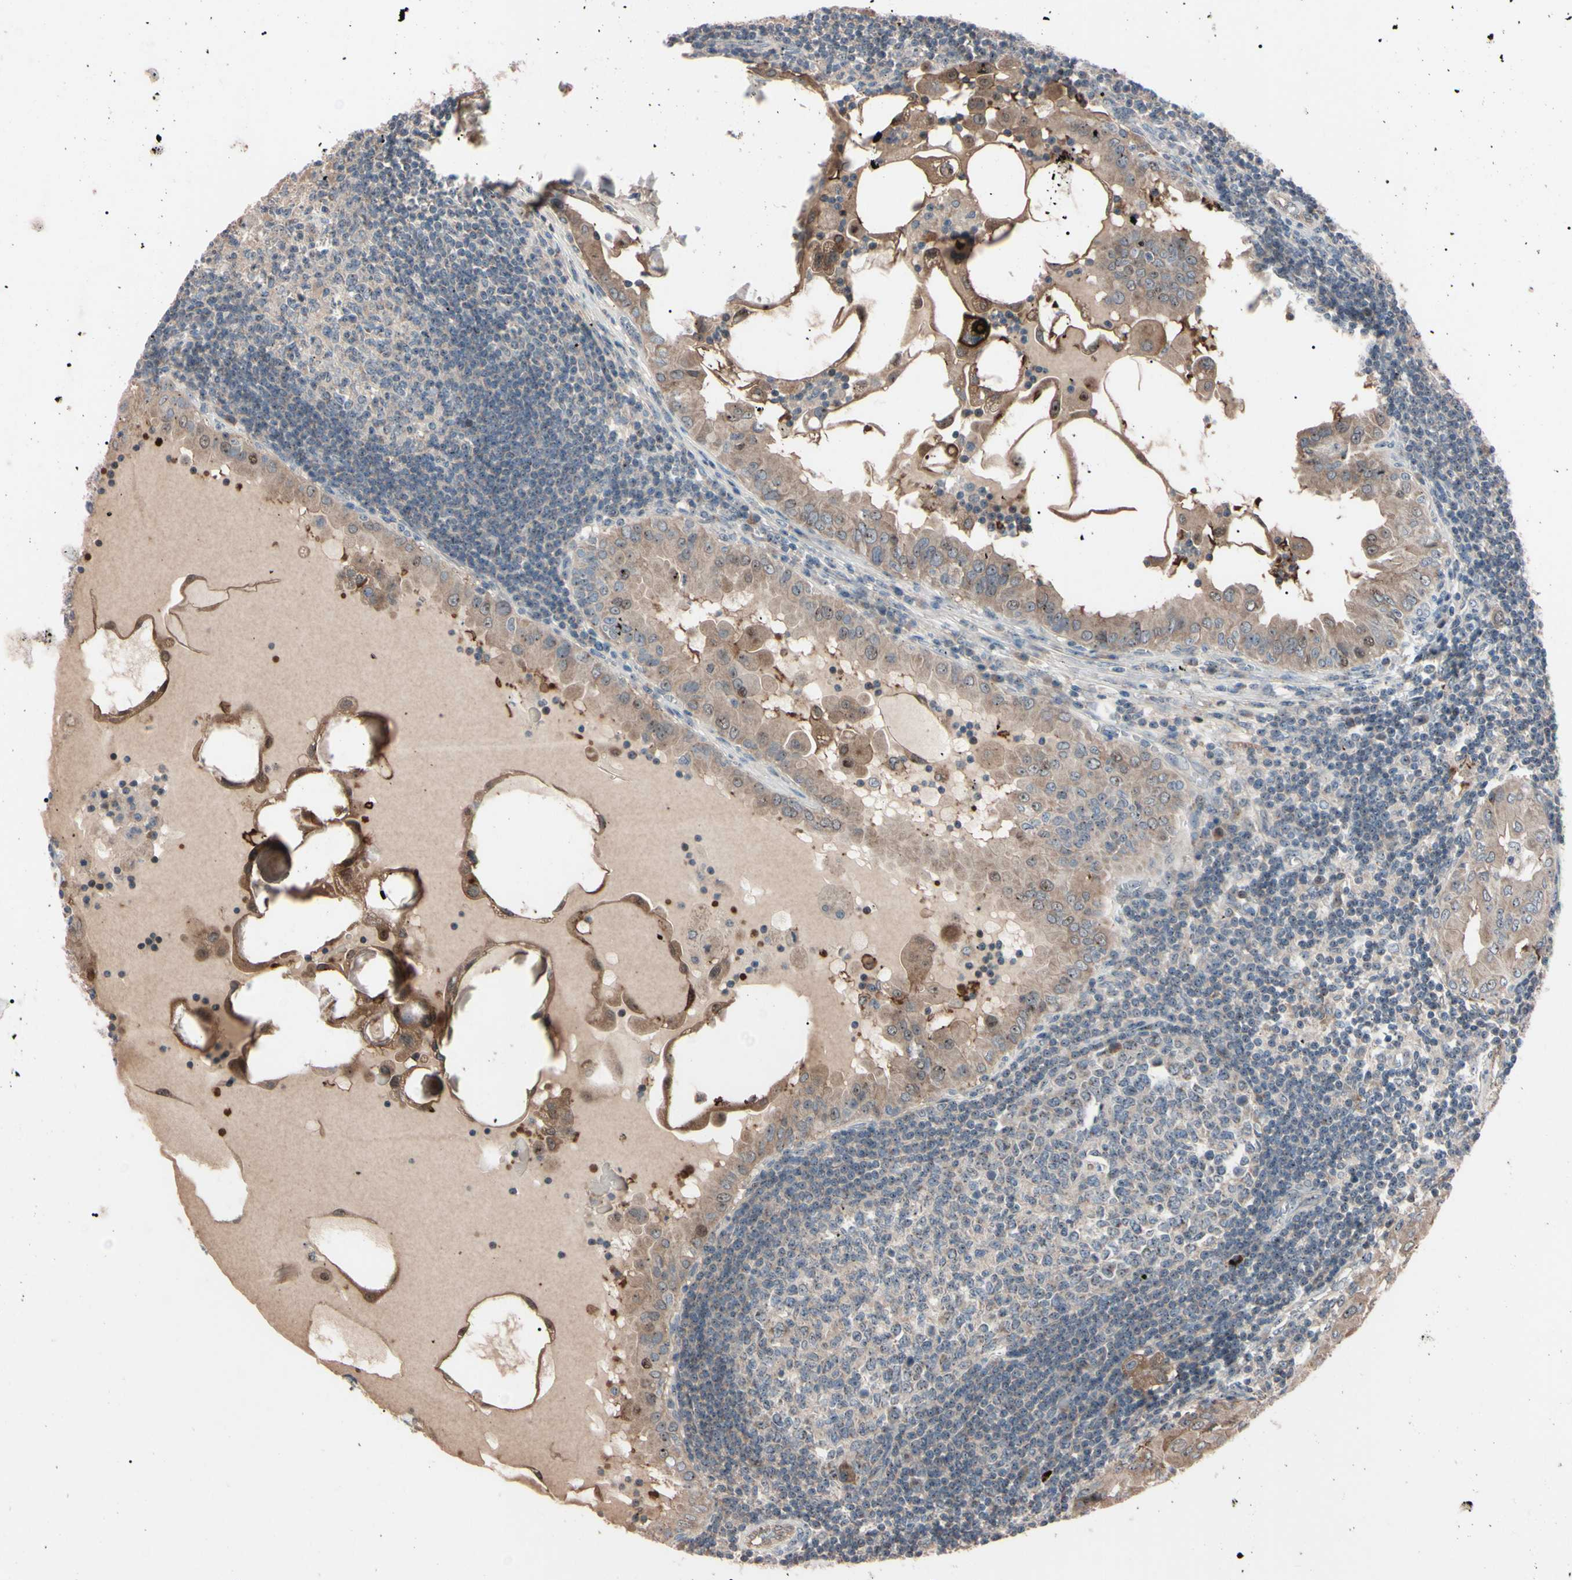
{"staining": {"intensity": "moderate", "quantity": ">75%", "location": "cytoplasmic/membranous"}, "tissue": "thyroid cancer", "cell_type": "Tumor cells", "image_type": "cancer", "snomed": [{"axis": "morphology", "description": "Papillary adenocarcinoma, NOS"}, {"axis": "topography", "description": "Thyroid gland"}], "caption": "Brown immunohistochemical staining in thyroid papillary adenocarcinoma shows moderate cytoplasmic/membranous expression in approximately >75% of tumor cells.", "gene": "TRAF5", "patient": {"sex": "male", "age": 33}}